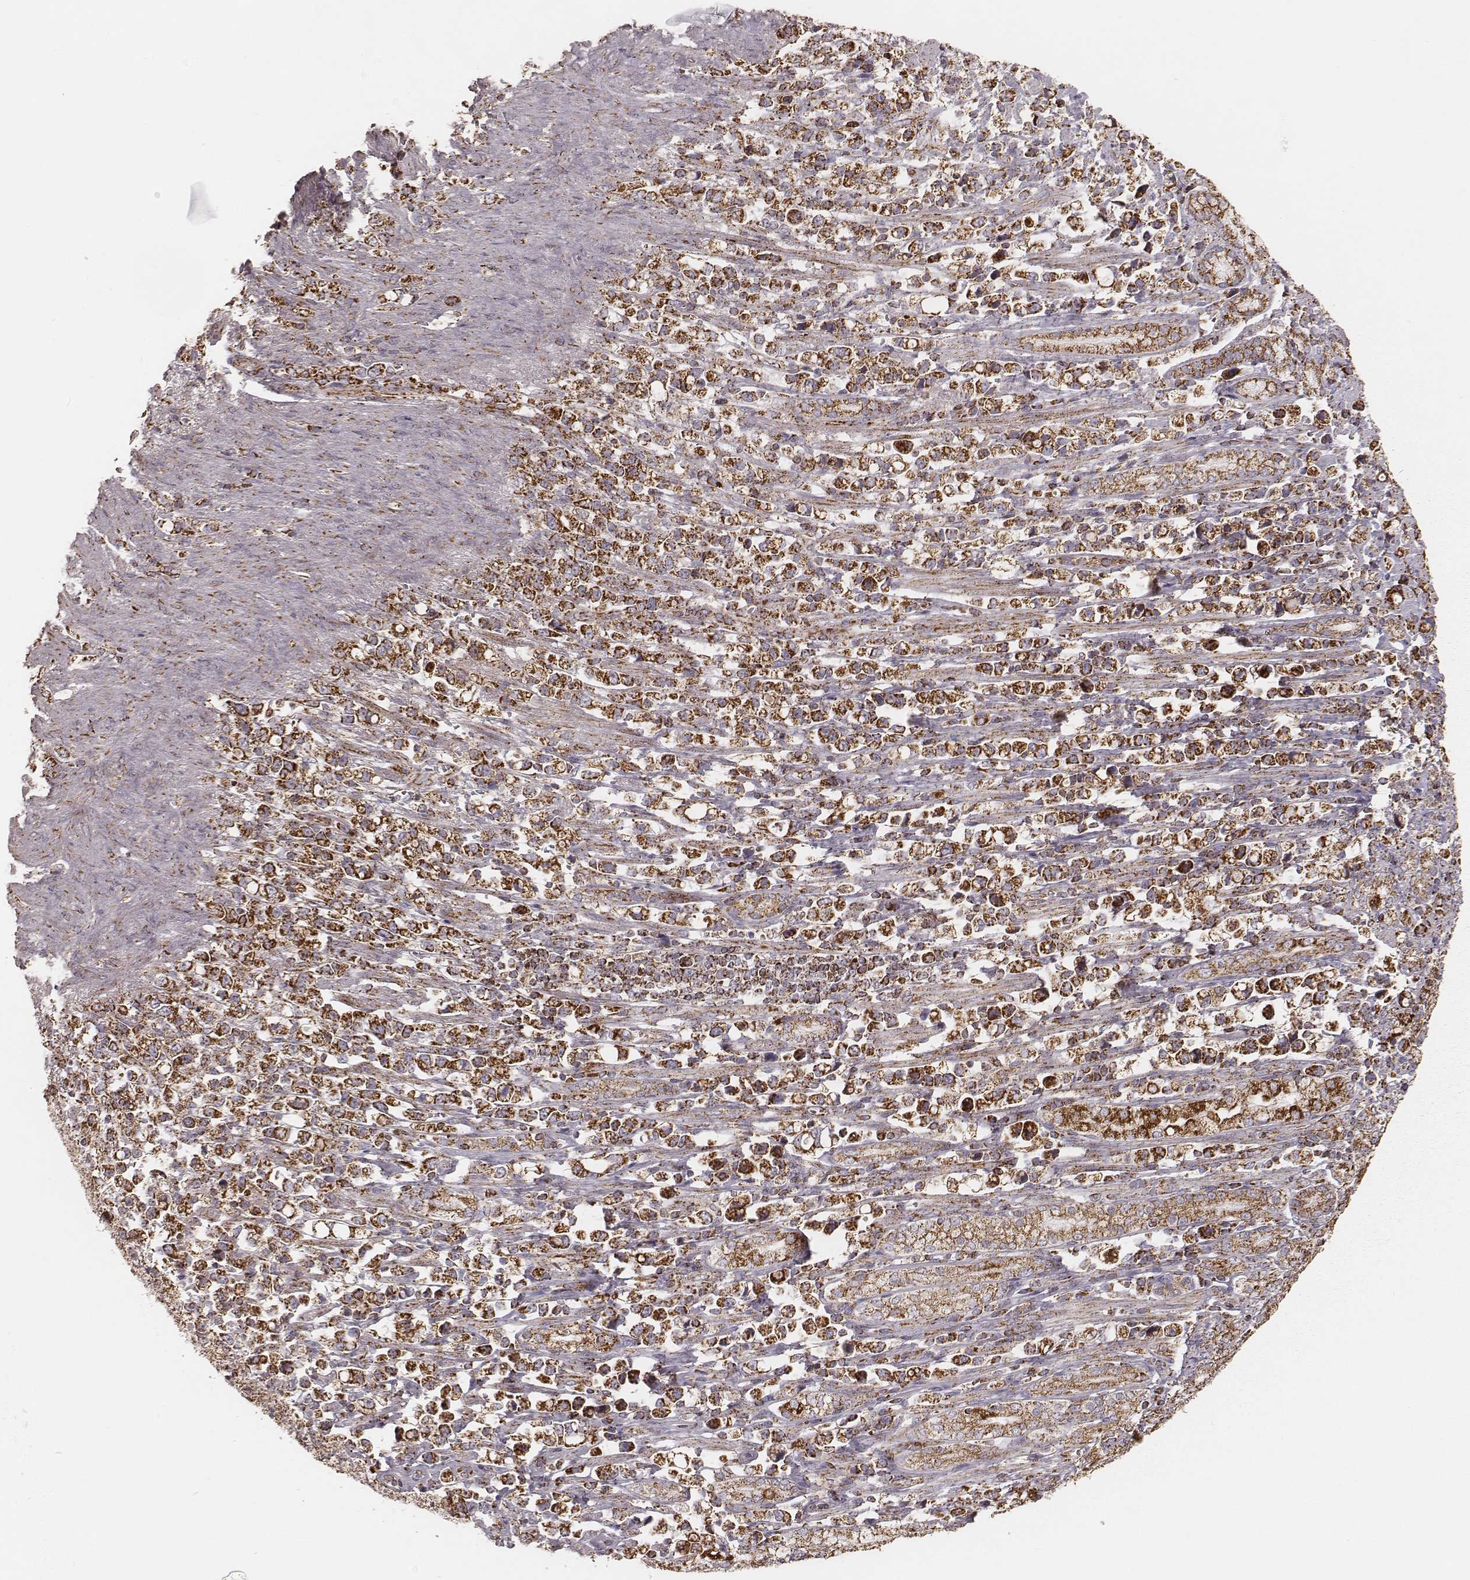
{"staining": {"intensity": "strong", "quantity": ">75%", "location": "cytoplasmic/membranous"}, "tissue": "stomach cancer", "cell_type": "Tumor cells", "image_type": "cancer", "snomed": [{"axis": "morphology", "description": "Adenocarcinoma, NOS"}, {"axis": "topography", "description": "Stomach"}], "caption": "Protein expression analysis of adenocarcinoma (stomach) shows strong cytoplasmic/membranous expression in approximately >75% of tumor cells. The protein is stained brown, and the nuclei are stained in blue (DAB (3,3'-diaminobenzidine) IHC with brightfield microscopy, high magnification).", "gene": "CS", "patient": {"sex": "male", "age": 63}}